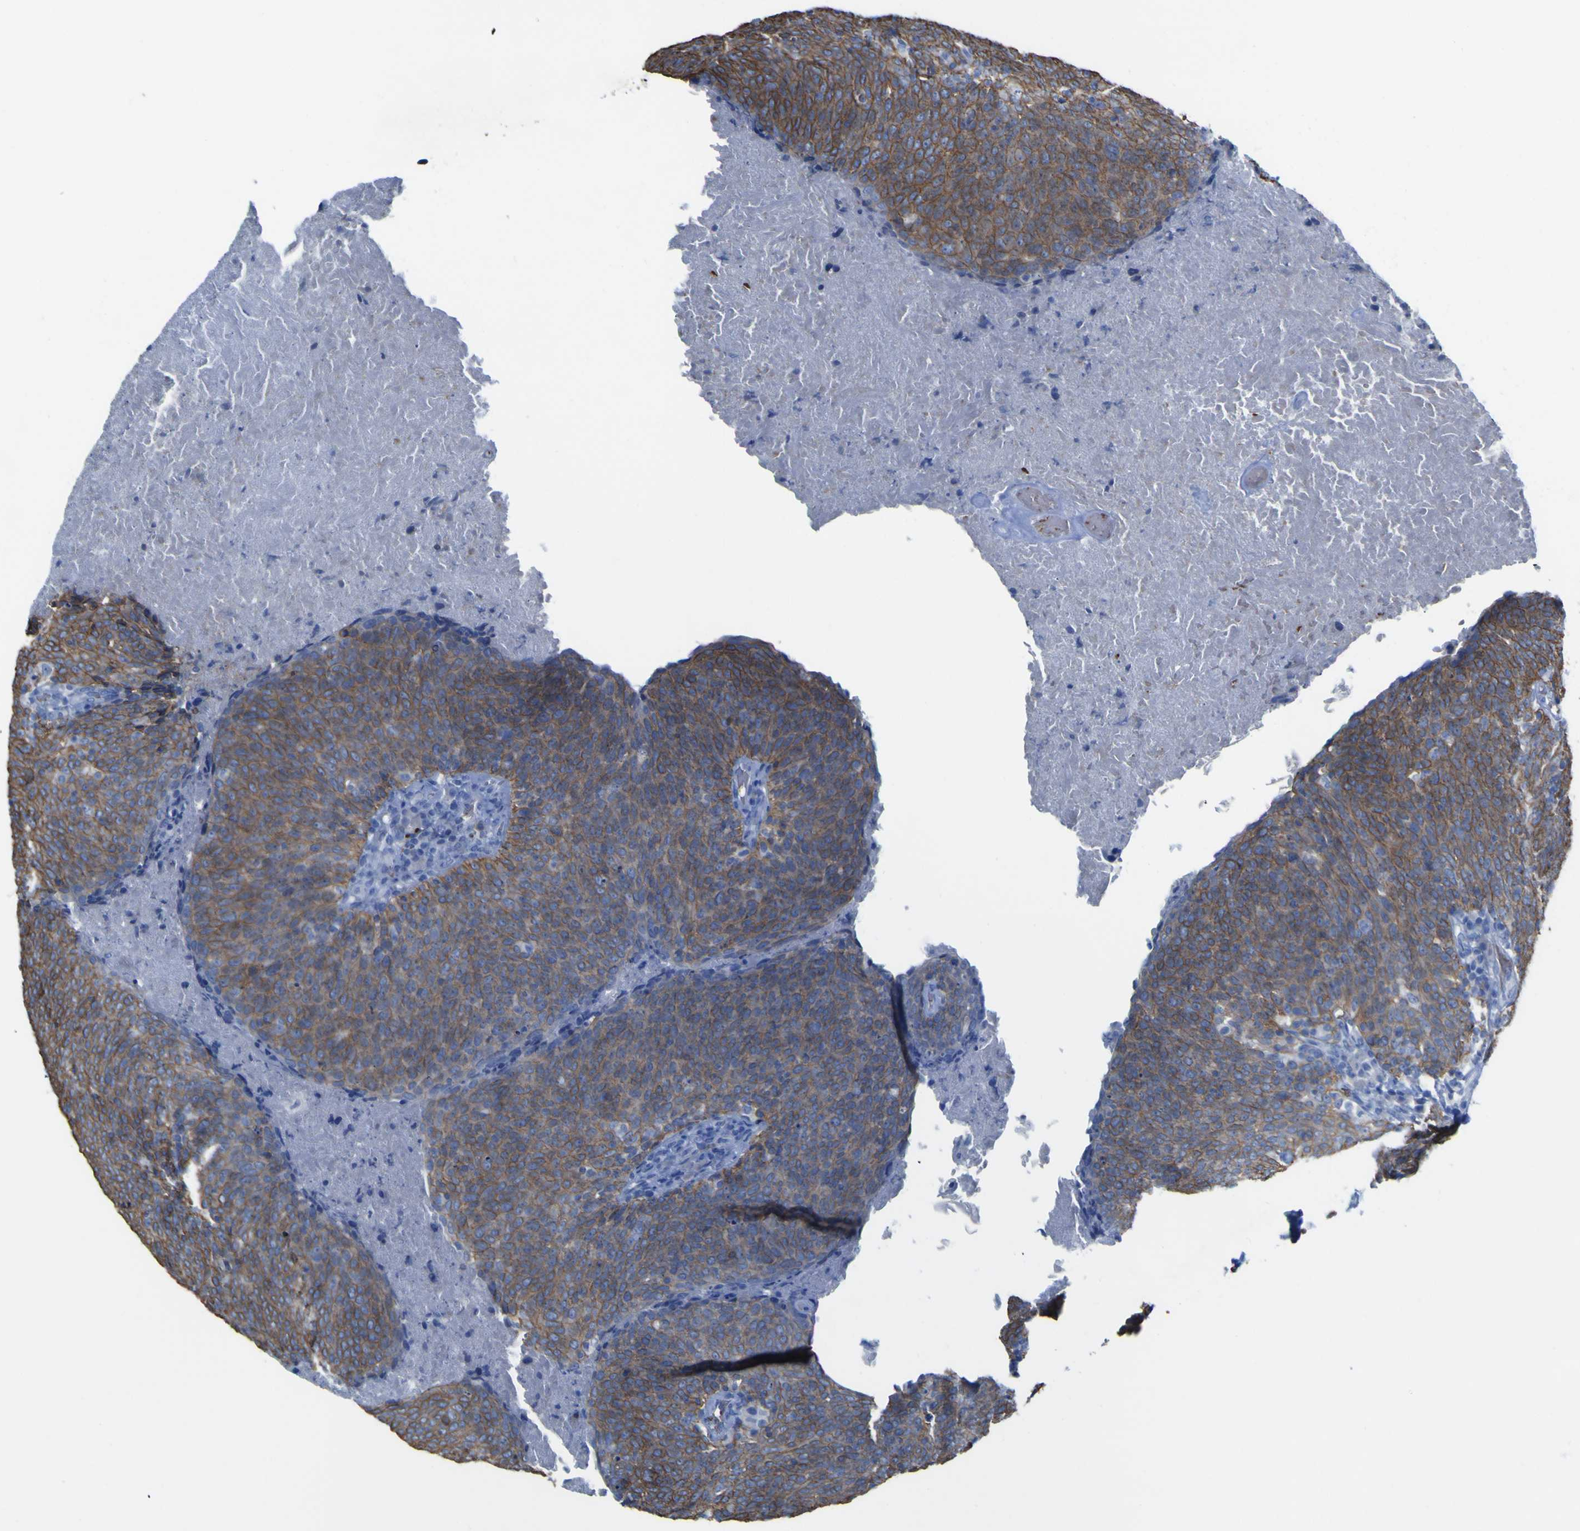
{"staining": {"intensity": "moderate", "quantity": ">75%", "location": "cytoplasmic/membranous"}, "tissue": "head and neck cancer", "cell_type": "Tumor cells", "image_type": "cancer", "snomed": [{"axis": "morphology", "description": "Squamous cell carcinoma, NOS"}, {"axis": "morphology", "description": "Squamous cell carcinoma, metastatic, NOS"}, {"axis": "topography", "description": "Lymph node"}, {"axis": "topography", "description": "Head-Neck"}], "caption": "The histopathology image displays a brown stain indicating the presence of a protein in the cytoplasmic/membranous of tumor cells in head and neck cancer.", "gene": "GCM1", "patient": {"sex": "male", "age": 62}}